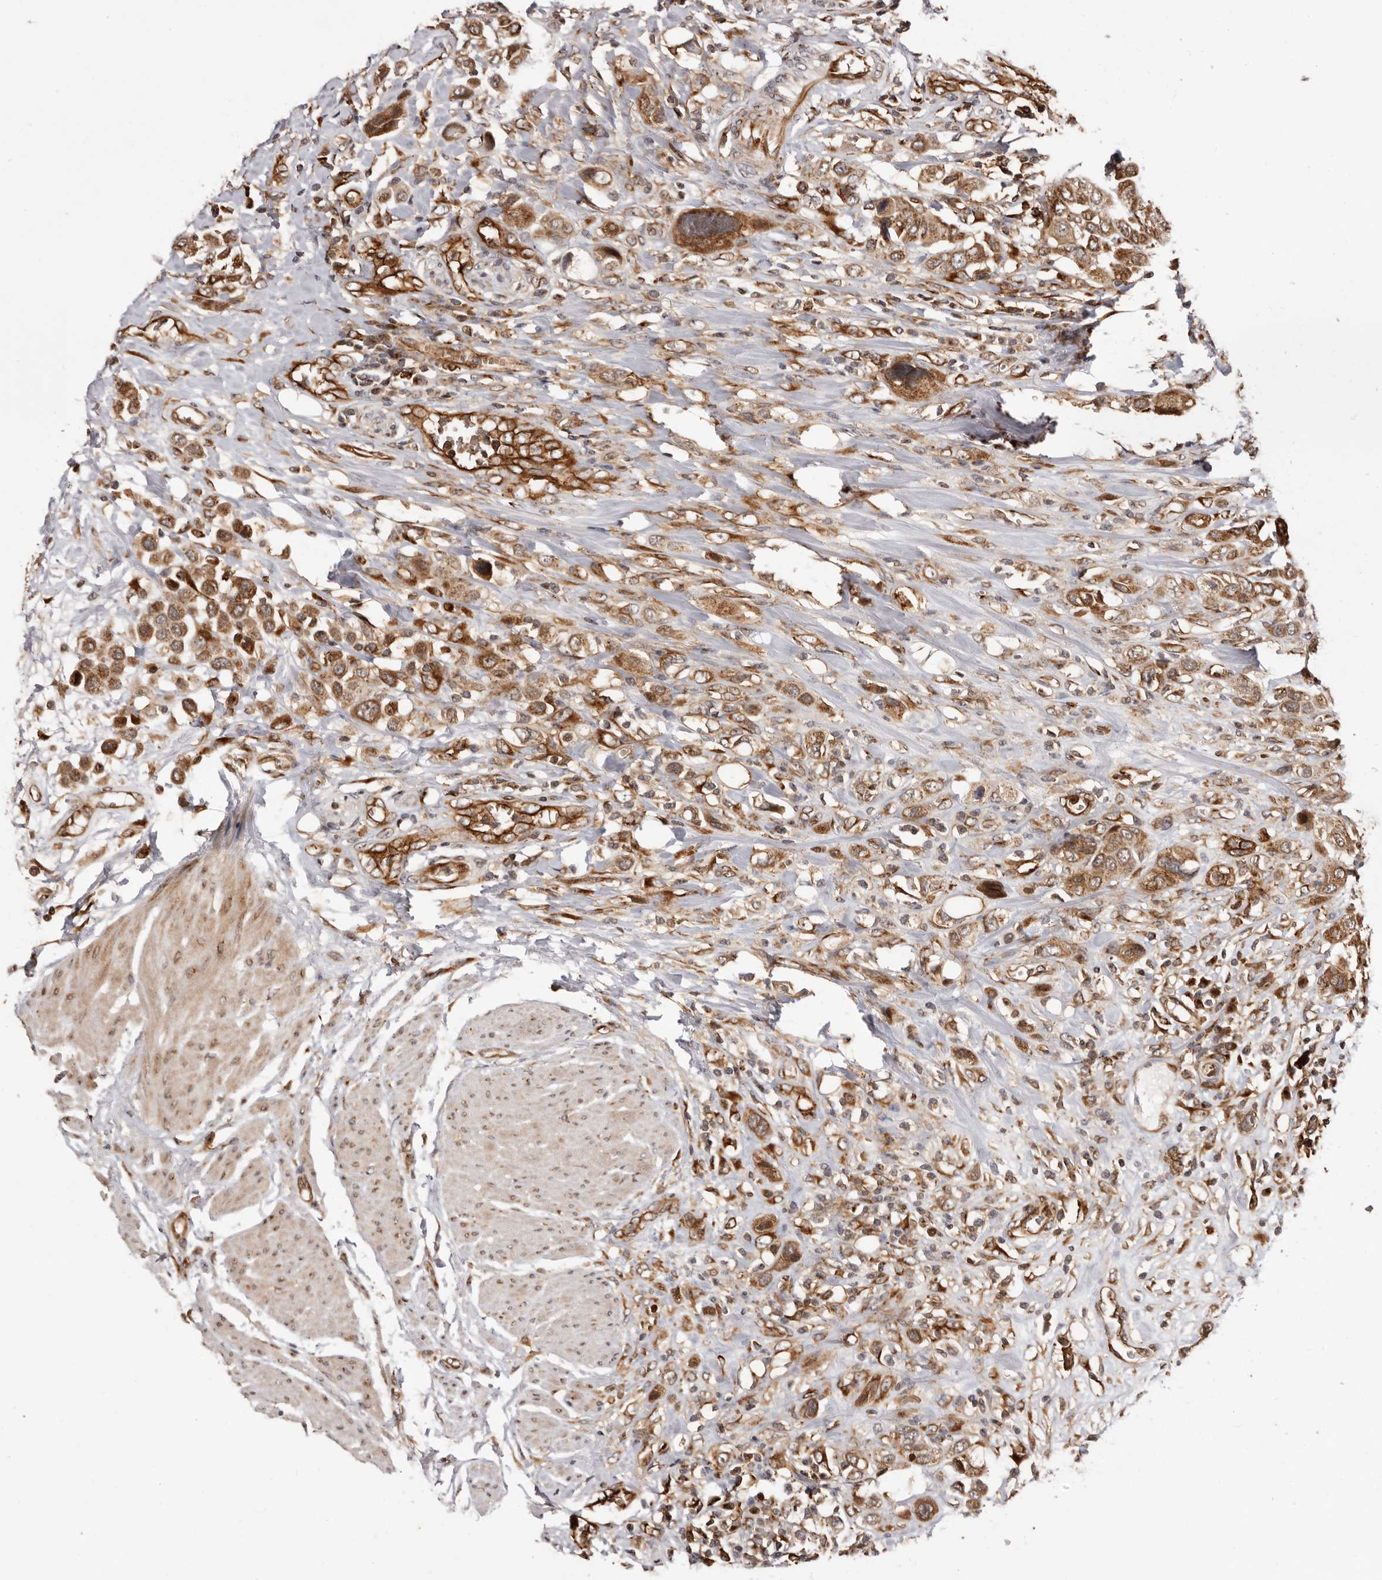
{"staining": {"intensity": "strong", "quantity": ">75%", "location": "cytoplasmic/membranous"}, "tissue": "urothelial cancer", "cell_type": "Tumor cells", "image_type": "cancer", "snomed": [{"axis": "morphology", "description": "Urothelial carcinoma, High grade"}, {"axis": "topography", "description": "Urinary bladder"}], "caption": "The histopathology image shows a brown stain indicating the presence of a protein in the cytoplasmic/membranous of tumor cells in urothelial cancer. The staining is performed using DAB (3,3'-diaminobenzidine) brown chromogen to label protein expression. The nuclei are counter-stained blue using hematoxylin.", "gene": "GPR27", "patient": {"sex": "male", "age": 50}}